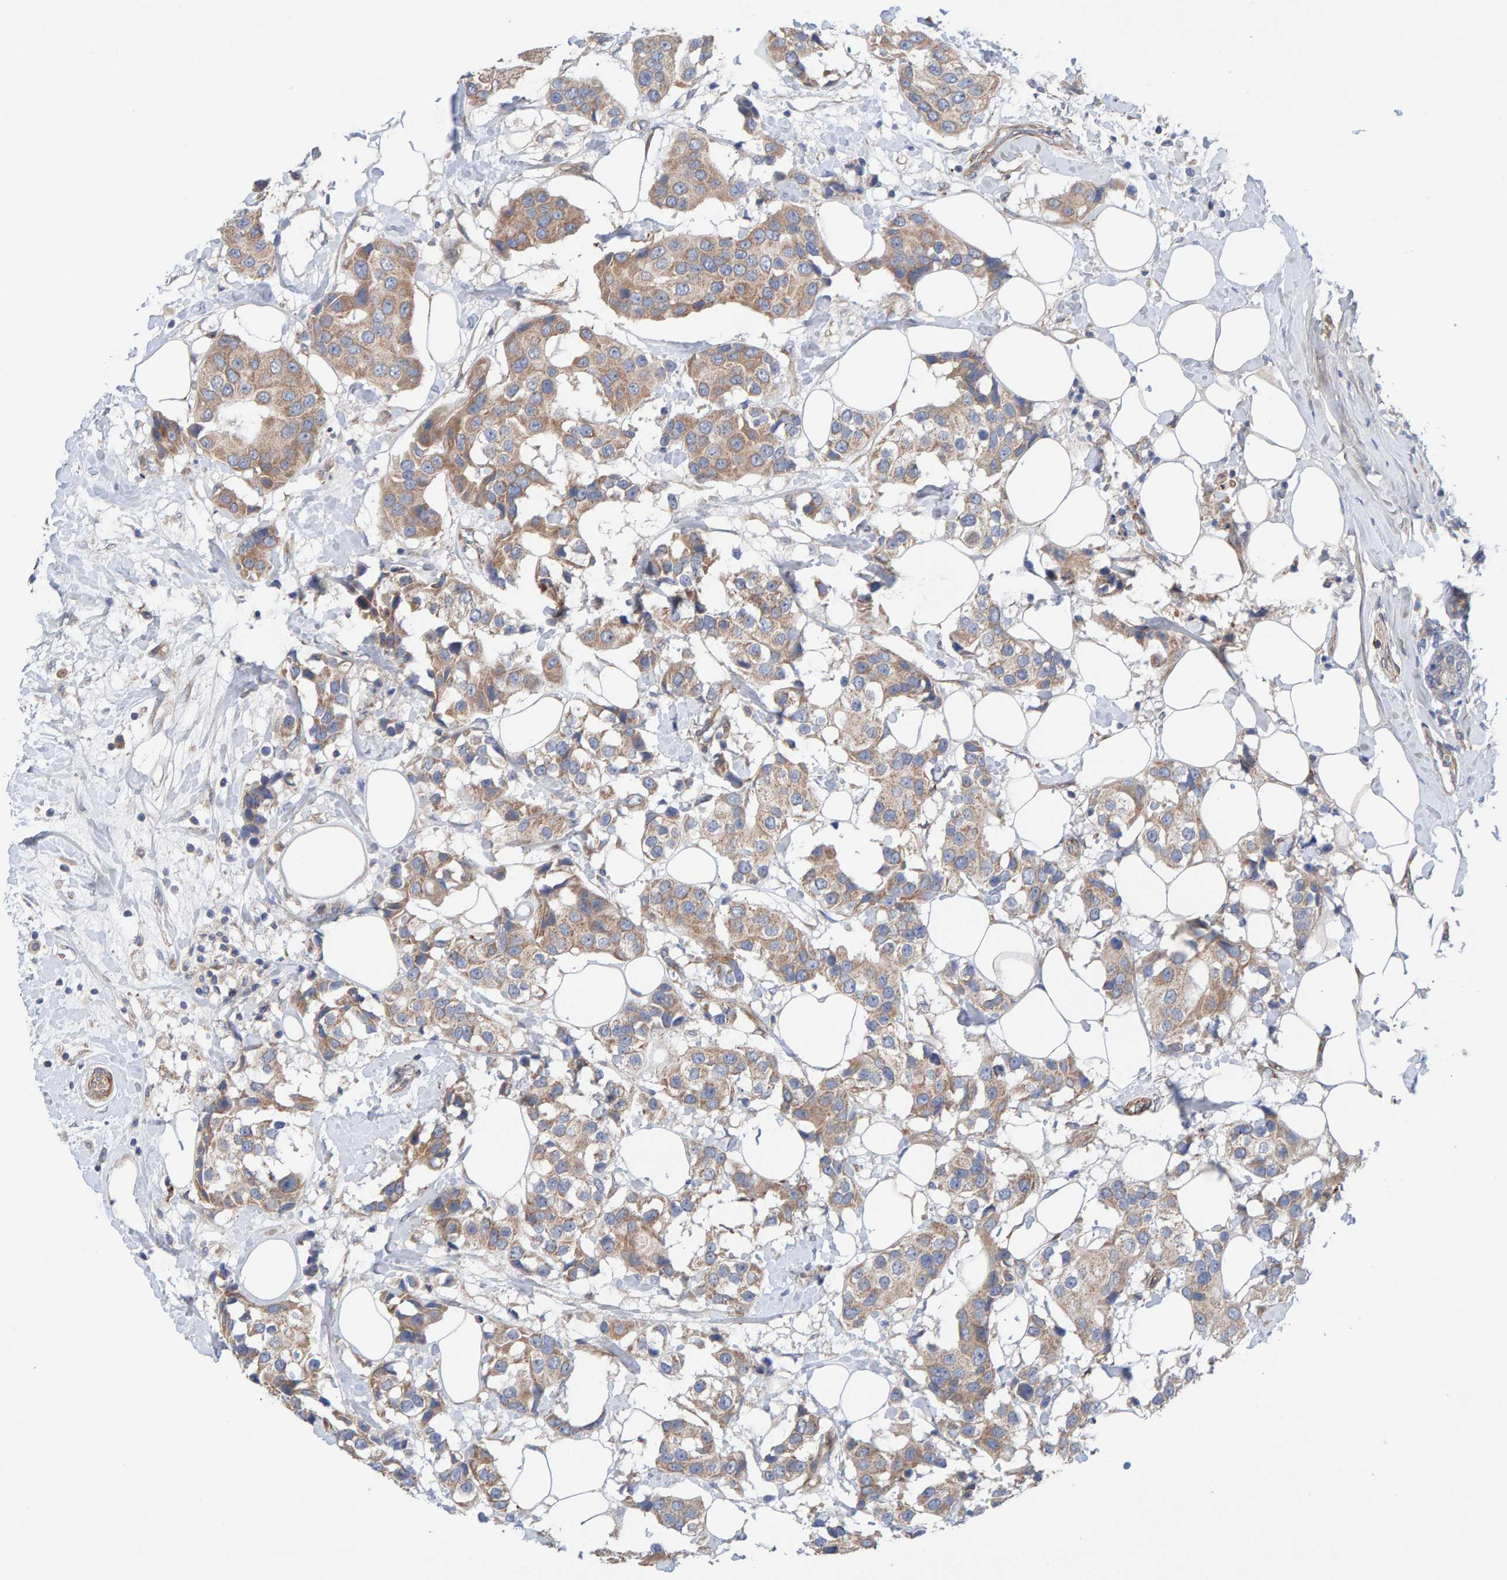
{"staining": {"intensity": "moderate", "quantity": "25%-75%", "location": "cytoplasmic/membranous"}, "tissue": "breast cancer", "cell_type": "Tumor cells", "image_type": "cancer", "snomed": [{"axis": "morphology", "description": "Normal tissue, NOS"}, {"axis": "morphology", "description": "Duct carcinoma"}, {"axis": "topography", "description": "Breast"}], "caption": "A medium amount of moderate cytoplasmic/membranous positivity is appreciated in approximately 25%-75% of tumor cells in breast cancer tissue. The staining was performed using DAB to visualize the protein expression in brown, while the nuclei were stained in blue with hematoxylin (Magnification: 20x).", "gene": "CDK5RAP3", "patient": {"sex": "female", "age": 39}}